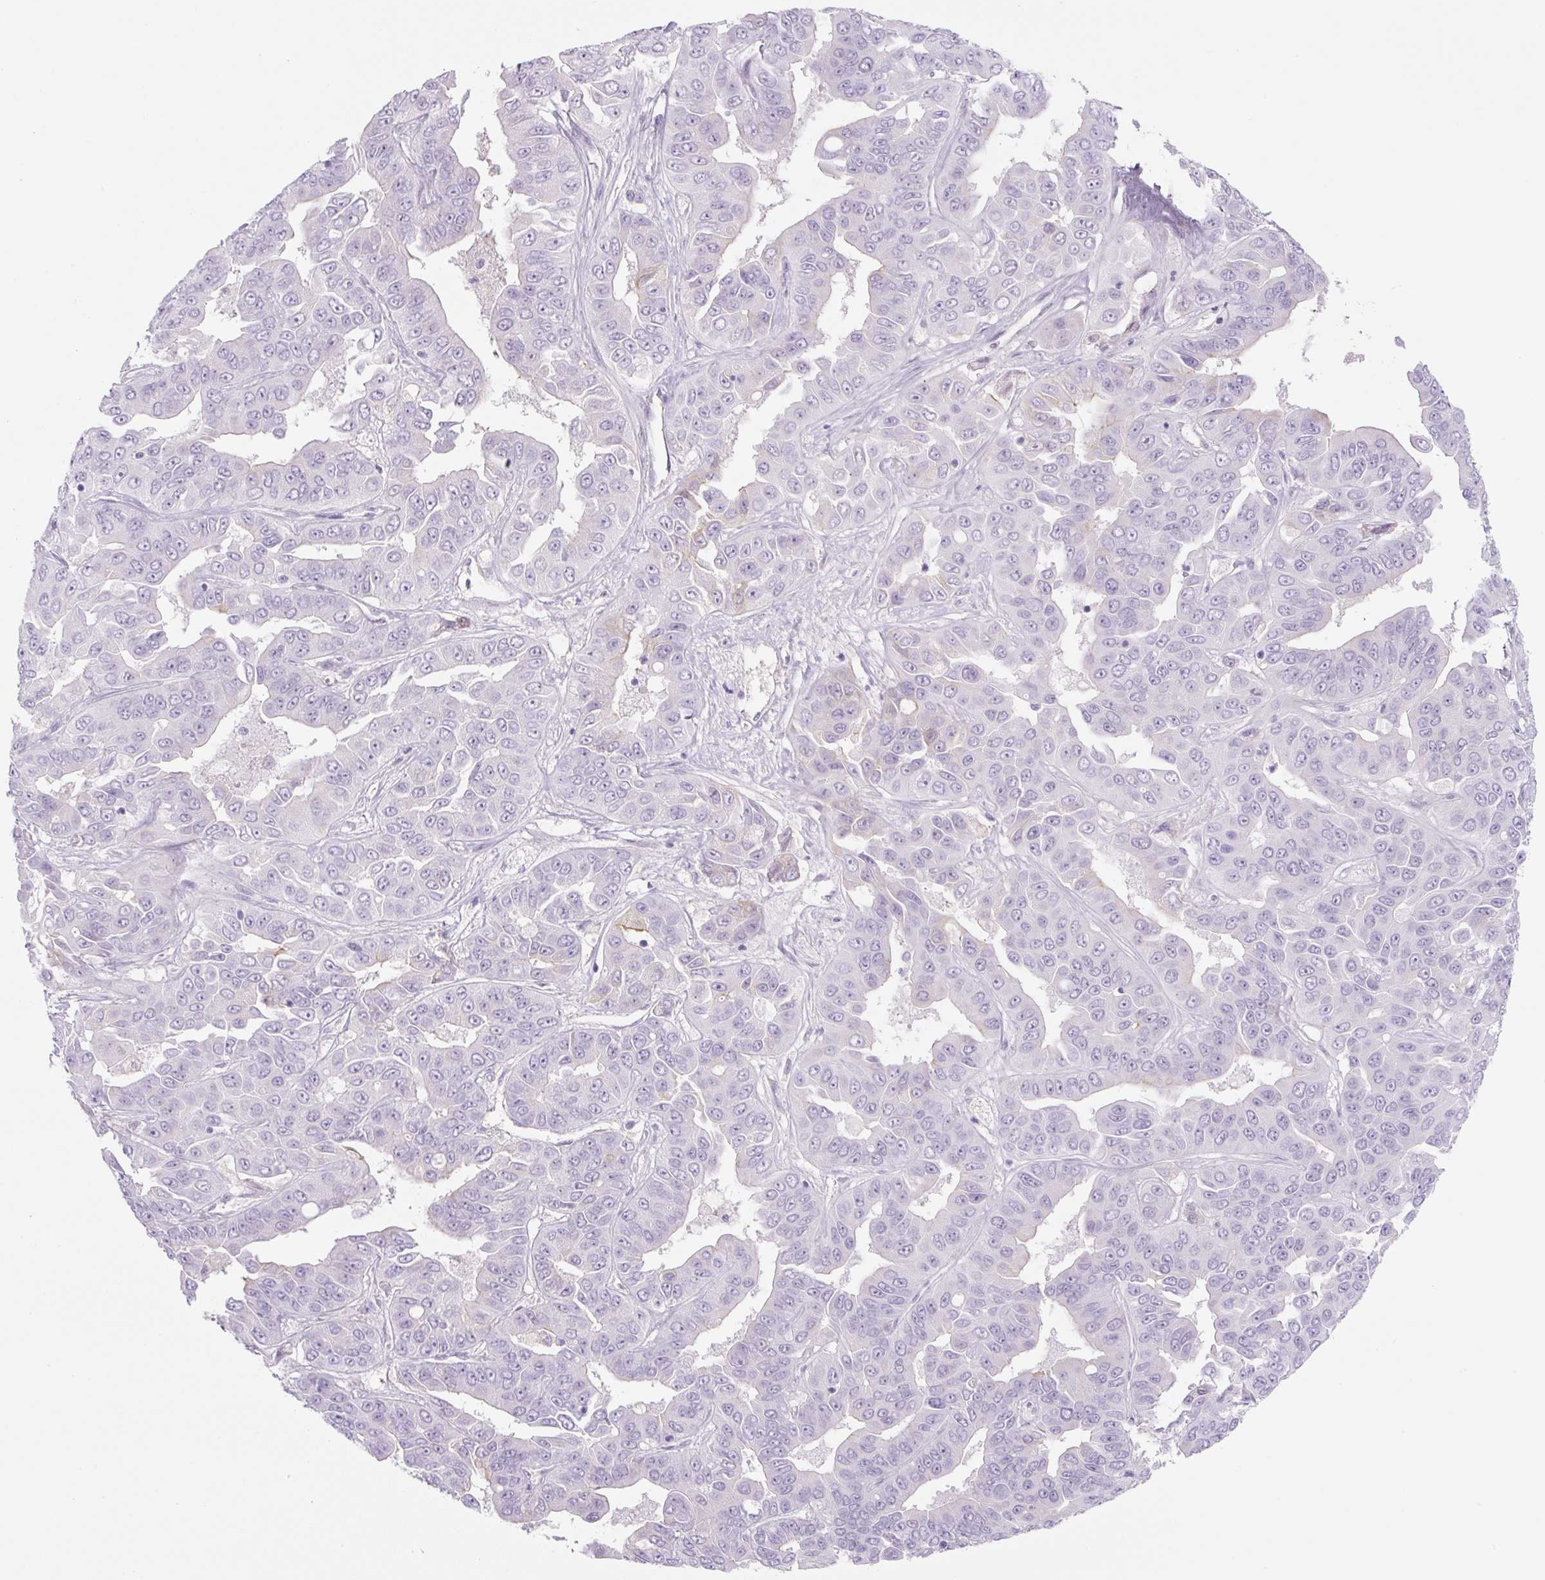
{"staining": {"intensity": "negative", "quantity": "none", "location": "none"}, "tissue": "liver cancer", "cell_type": "Tumor cells", "image_type": "cancer", "snomed": [{"axis": "morphology", "description": "Cholangiocarcinoma"}, {"axis": "topography", "description": "Liver"}], "caption": "Immunohistochemistry image of cholangiocarcinoma (liver) stained for a protein (brown), which shows no positivity in tumor cells.", "gene": "PRM1", "patient": {"sex": "female", "age": 52}}